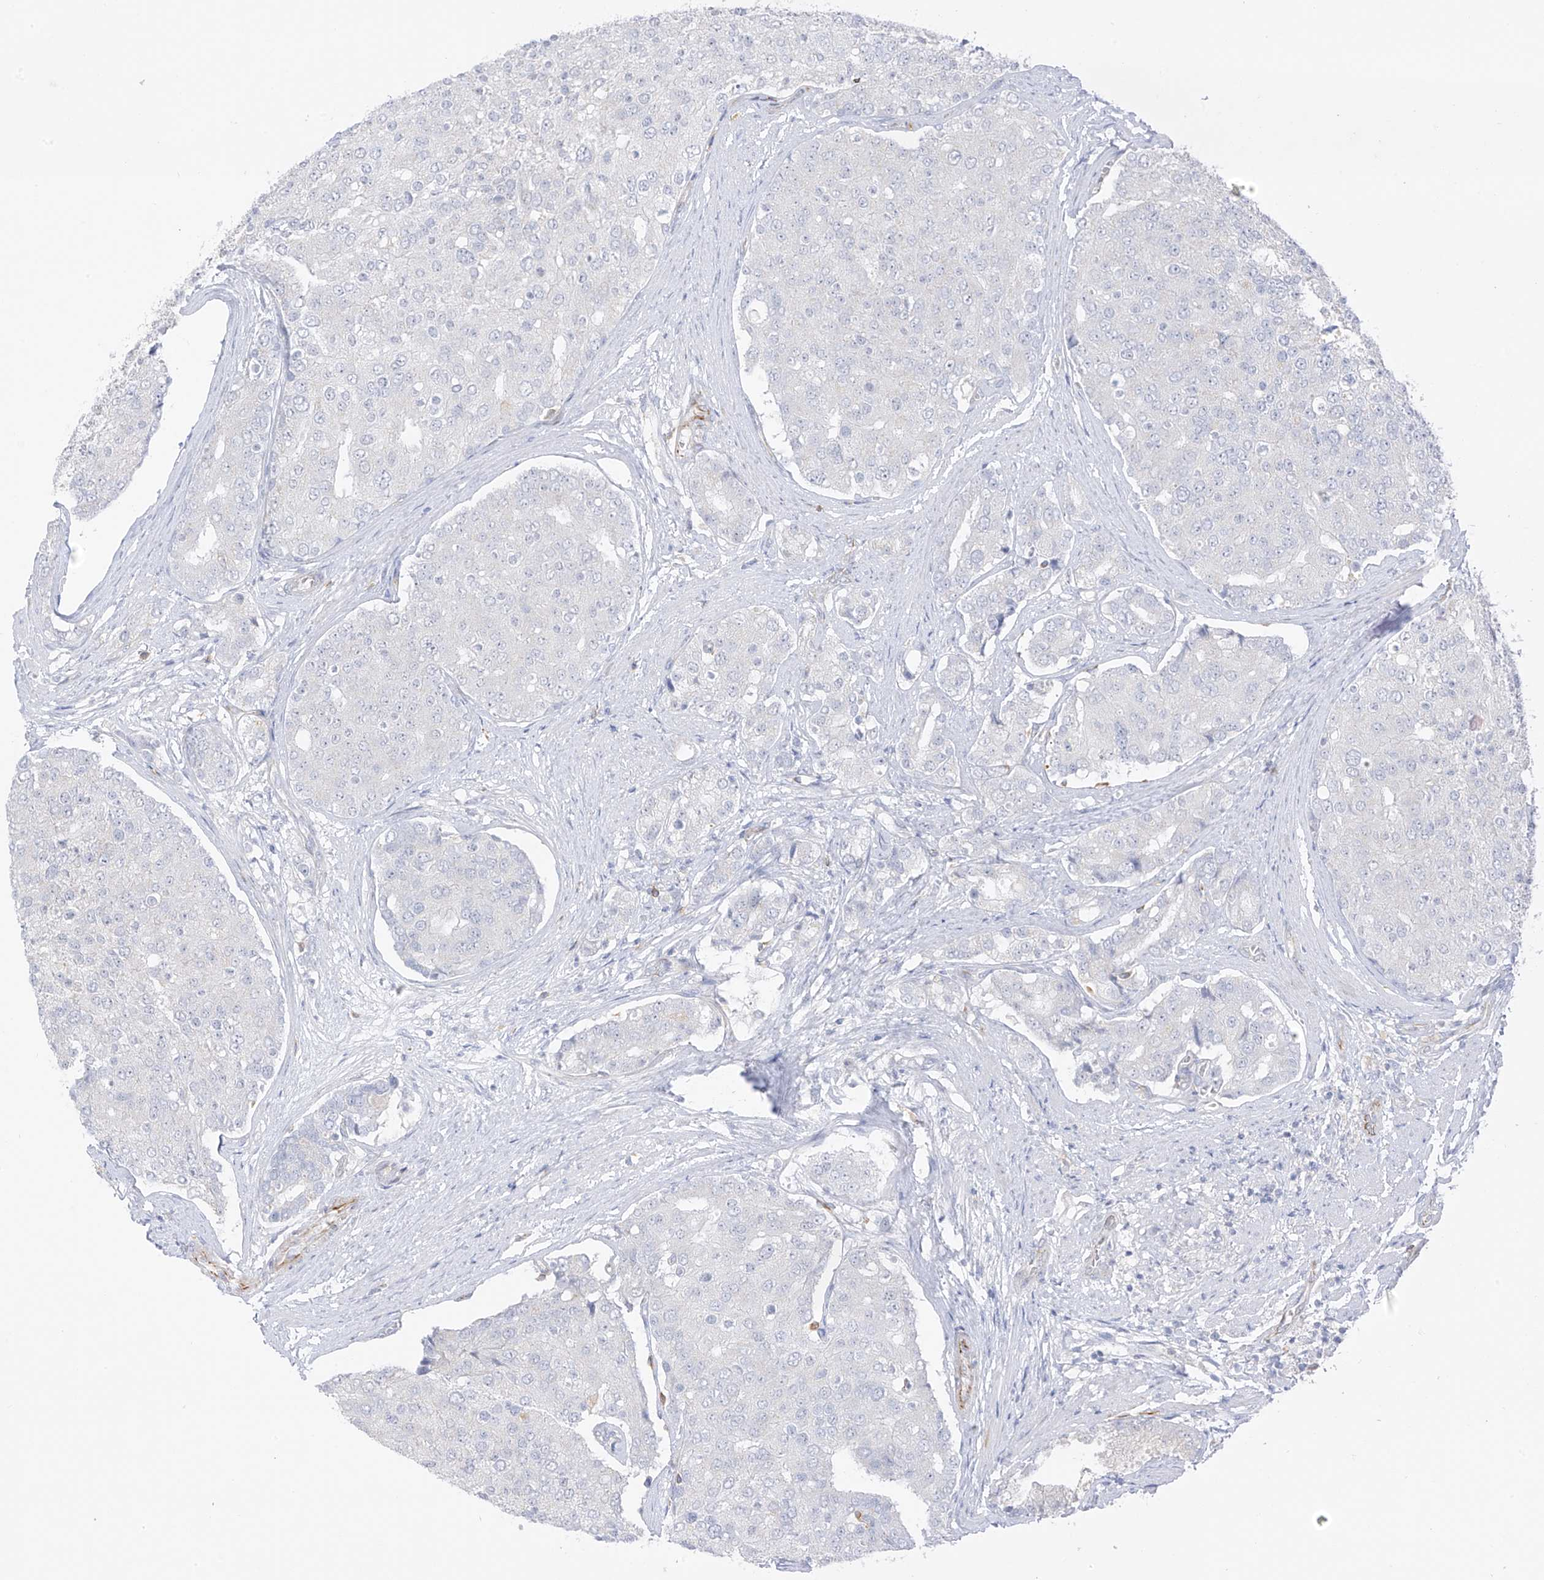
{"staining": {"intensity": "negative", "quantity": "none", "location": "none"}, "tissue": "prostate cancer", "cell_type": "Tumor cells", "image_type": "cancer", "snomed": [{"axis": "morphology", "description": "Adenocarcinoma, High grade"}, {"axis": "topography", "description": "Prostate"}], "caption": "IHC image of high-grade adenocarcinoma (prostate) stained for a protein (brown), which displays no staining in tumor cells.", "gene": "HS6ST2", "patient": {"sex": "male", "age": 50}}